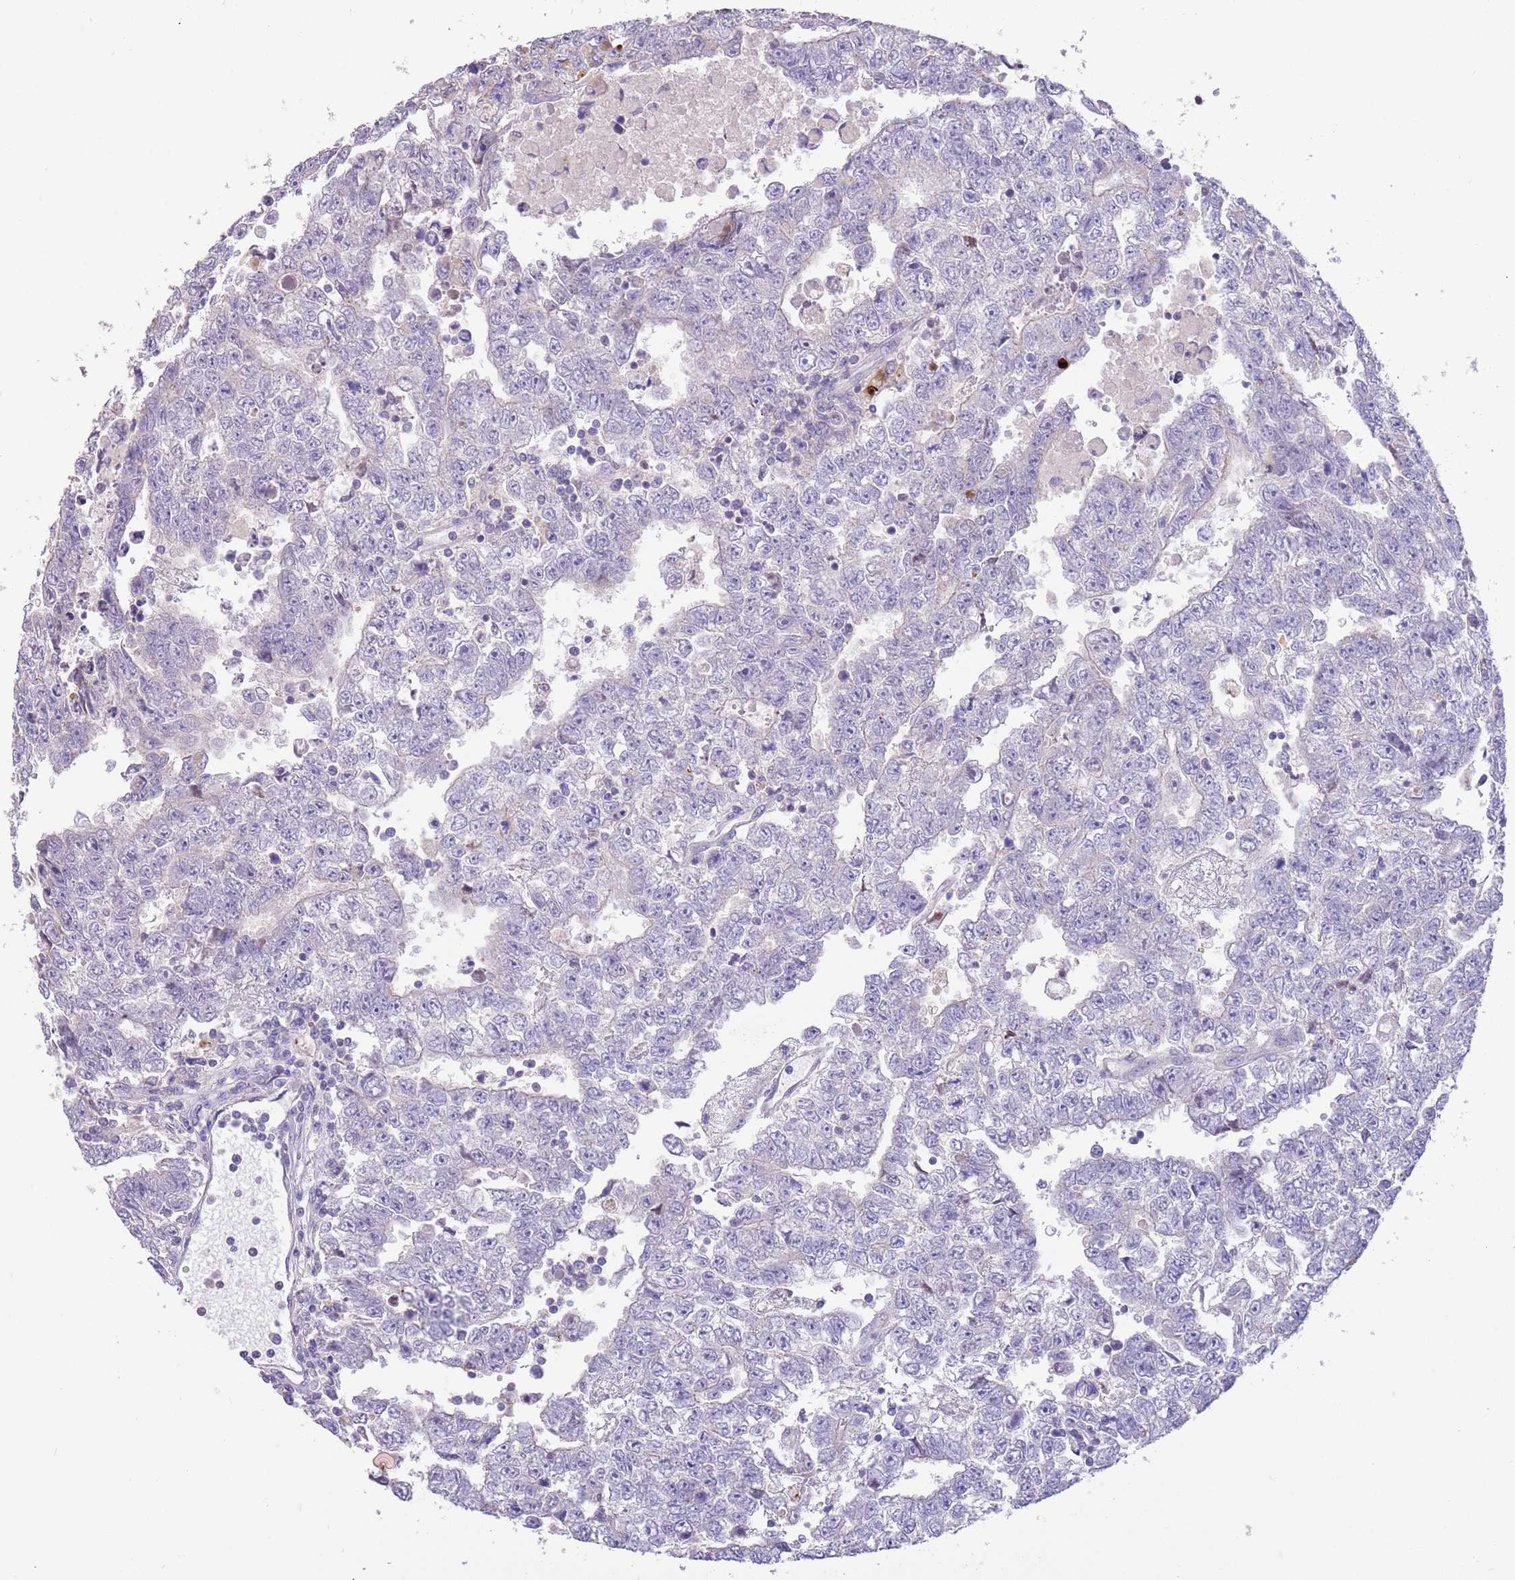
{"staining": {"intensity": "negative", "quantity": "none", "location": "none"}, "tissue": "testis cancer", "cell_type": "Tumor cells", "image_type": "cancer", "snomed": [{"axis": "morphology", "description": "Carcinoma, Embryonal, NOS"}, {"axis": "topography", "description": "Testis"}], "caption": "DAB immunohistochemical staining of embryonal carcinoma (testis) exhibits no significant expression in tumor cells.", "gene": "SFTPA1", "patient": {"sex": "male", "age": 25}}